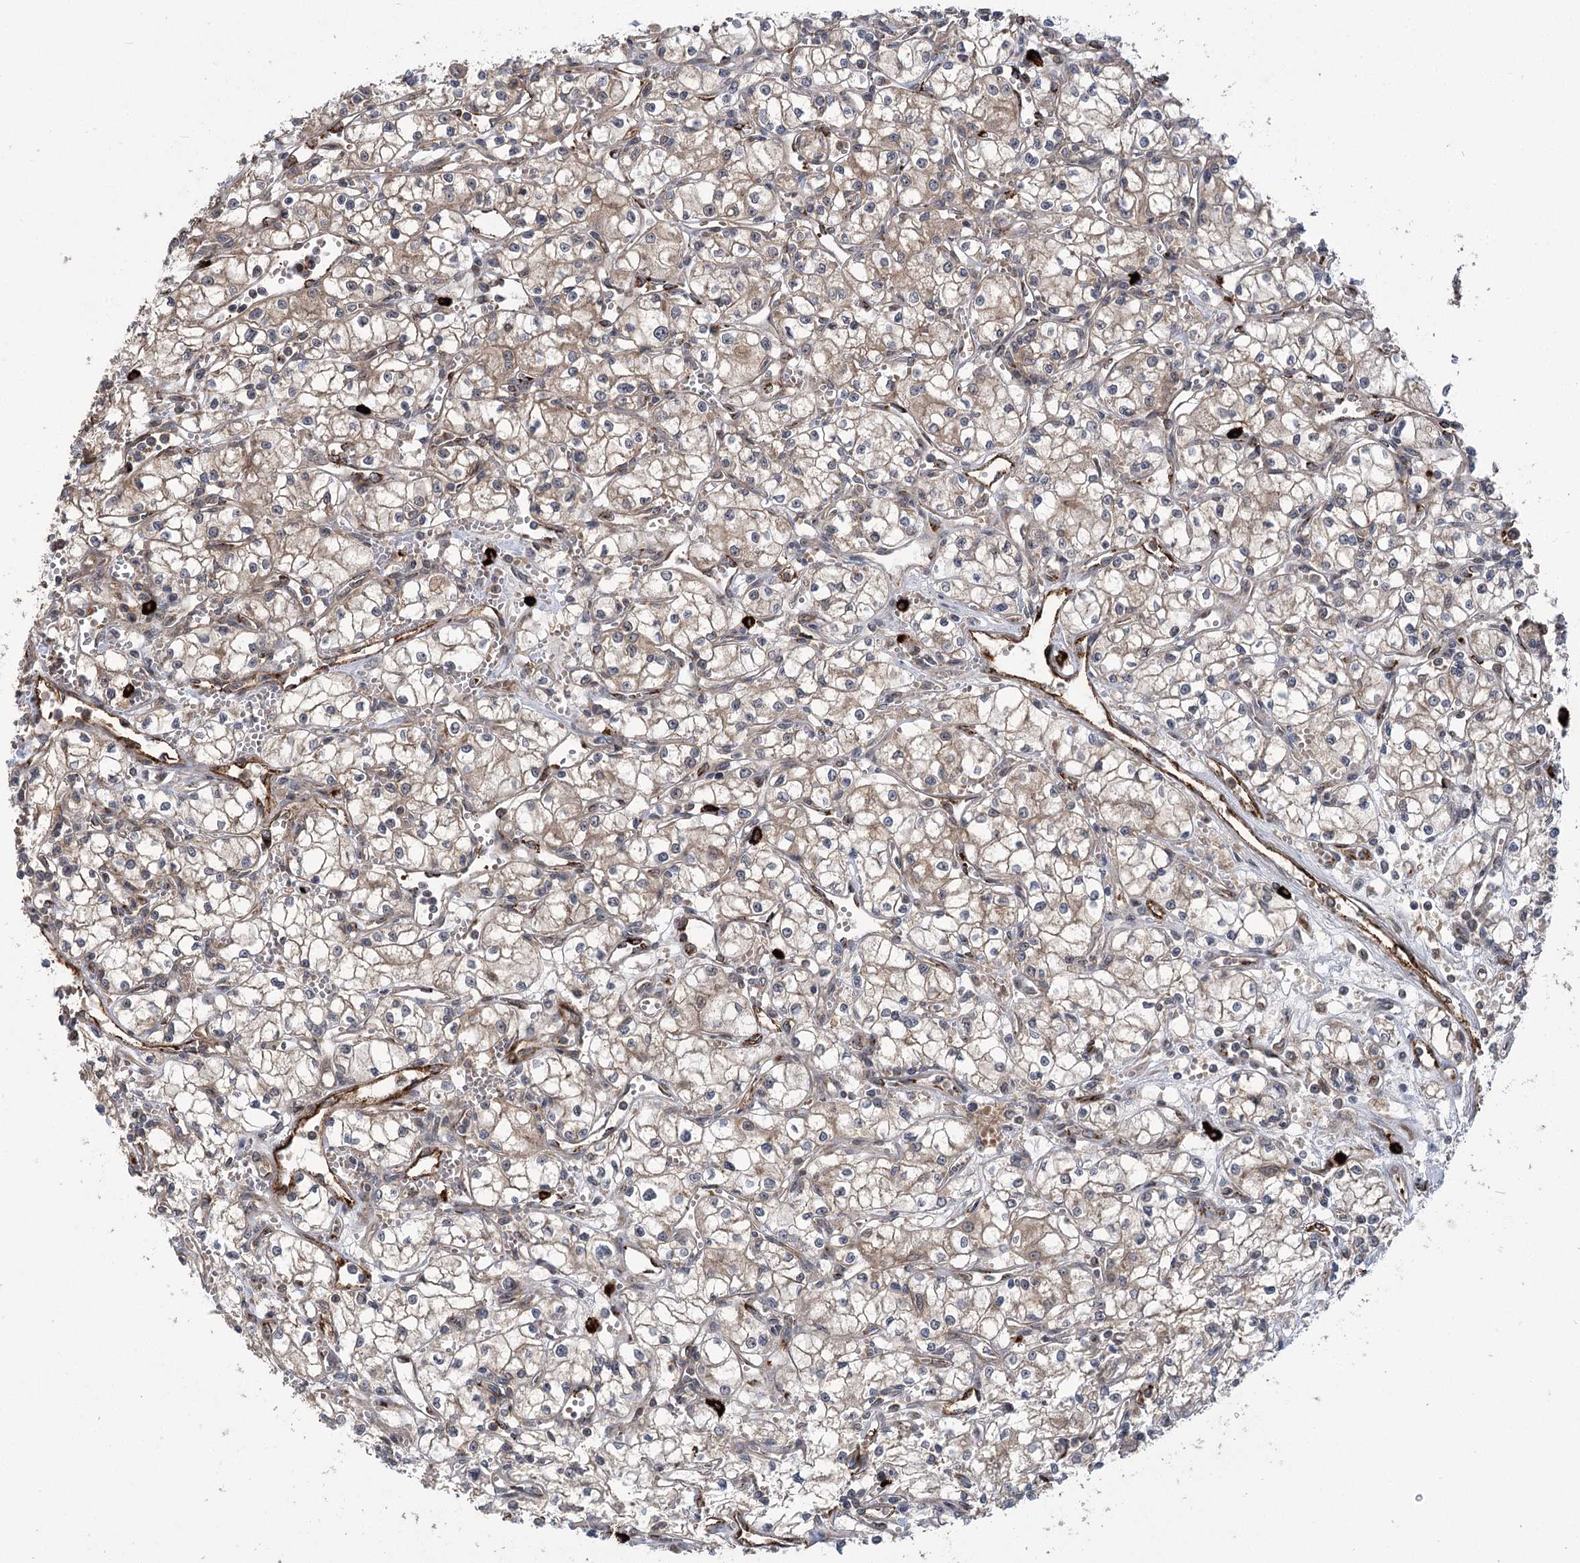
{"staining": {"intensity": "weak", "quantity": "25%-75%", "location": "cytoplasmic/membranous"}, "tissue": "renal cancer", "cell_type": "Tumor cells", "image_type": "cancer", "snomed": [{"axis": "morphology", "description": "Adenocarcinoma, NOS"}, {"axis": "topography", "description": "Kidney"}], "caption": "Immunohistochemical staining of renal cancer (adenocarcinoma) exhibits low levels of weak cytoplasmic/membranous positivity in approximately 25%-75% of tumor cells.", "gene": "CARD19", "patient": {"sex": "male", "age": 59}}